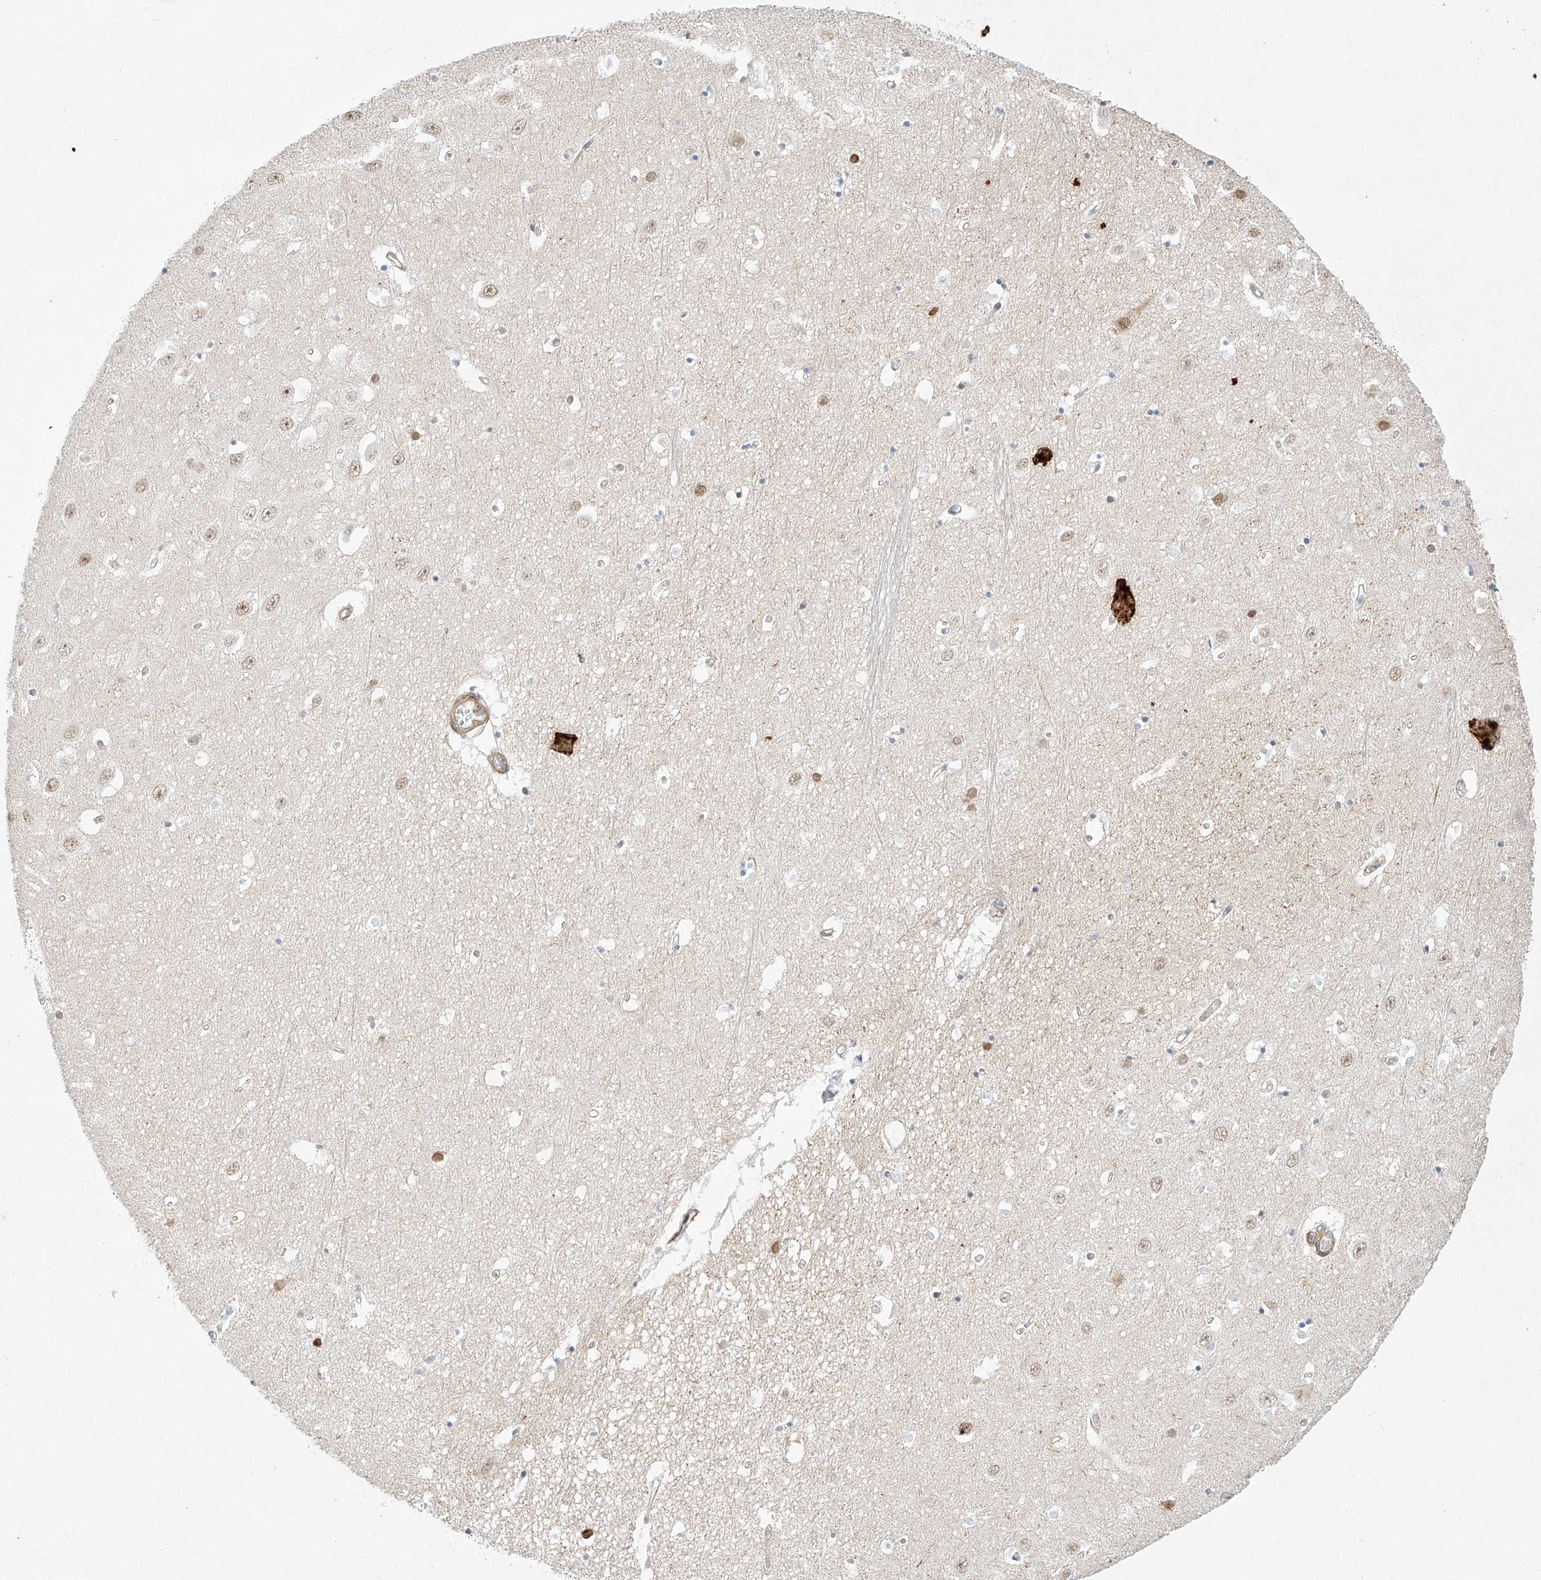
{"staining": {"intensity": "negative", "quantity": "none", "location": "none"}, "tissue": "hippocampus", "cell_type": "Glial cells", "image_type": "normal", "snomed": [{"axis": "morphology", "description": "Normal tissue, NOS"}, {"axis": "topography", "description": "Hippocampus"}], "caption": "Immunohistochemistry (IHC) photomicrograph of normal human hippocampus stained for a protein (brown), which displays no staining in glial cells. (DAB (3,3'-diaminobenzidine) immunohistochemistry visualized using brightfield microscopy, high magnification).", "gene": "REEP2", "patient": {"sex": "female", "age": 64}}